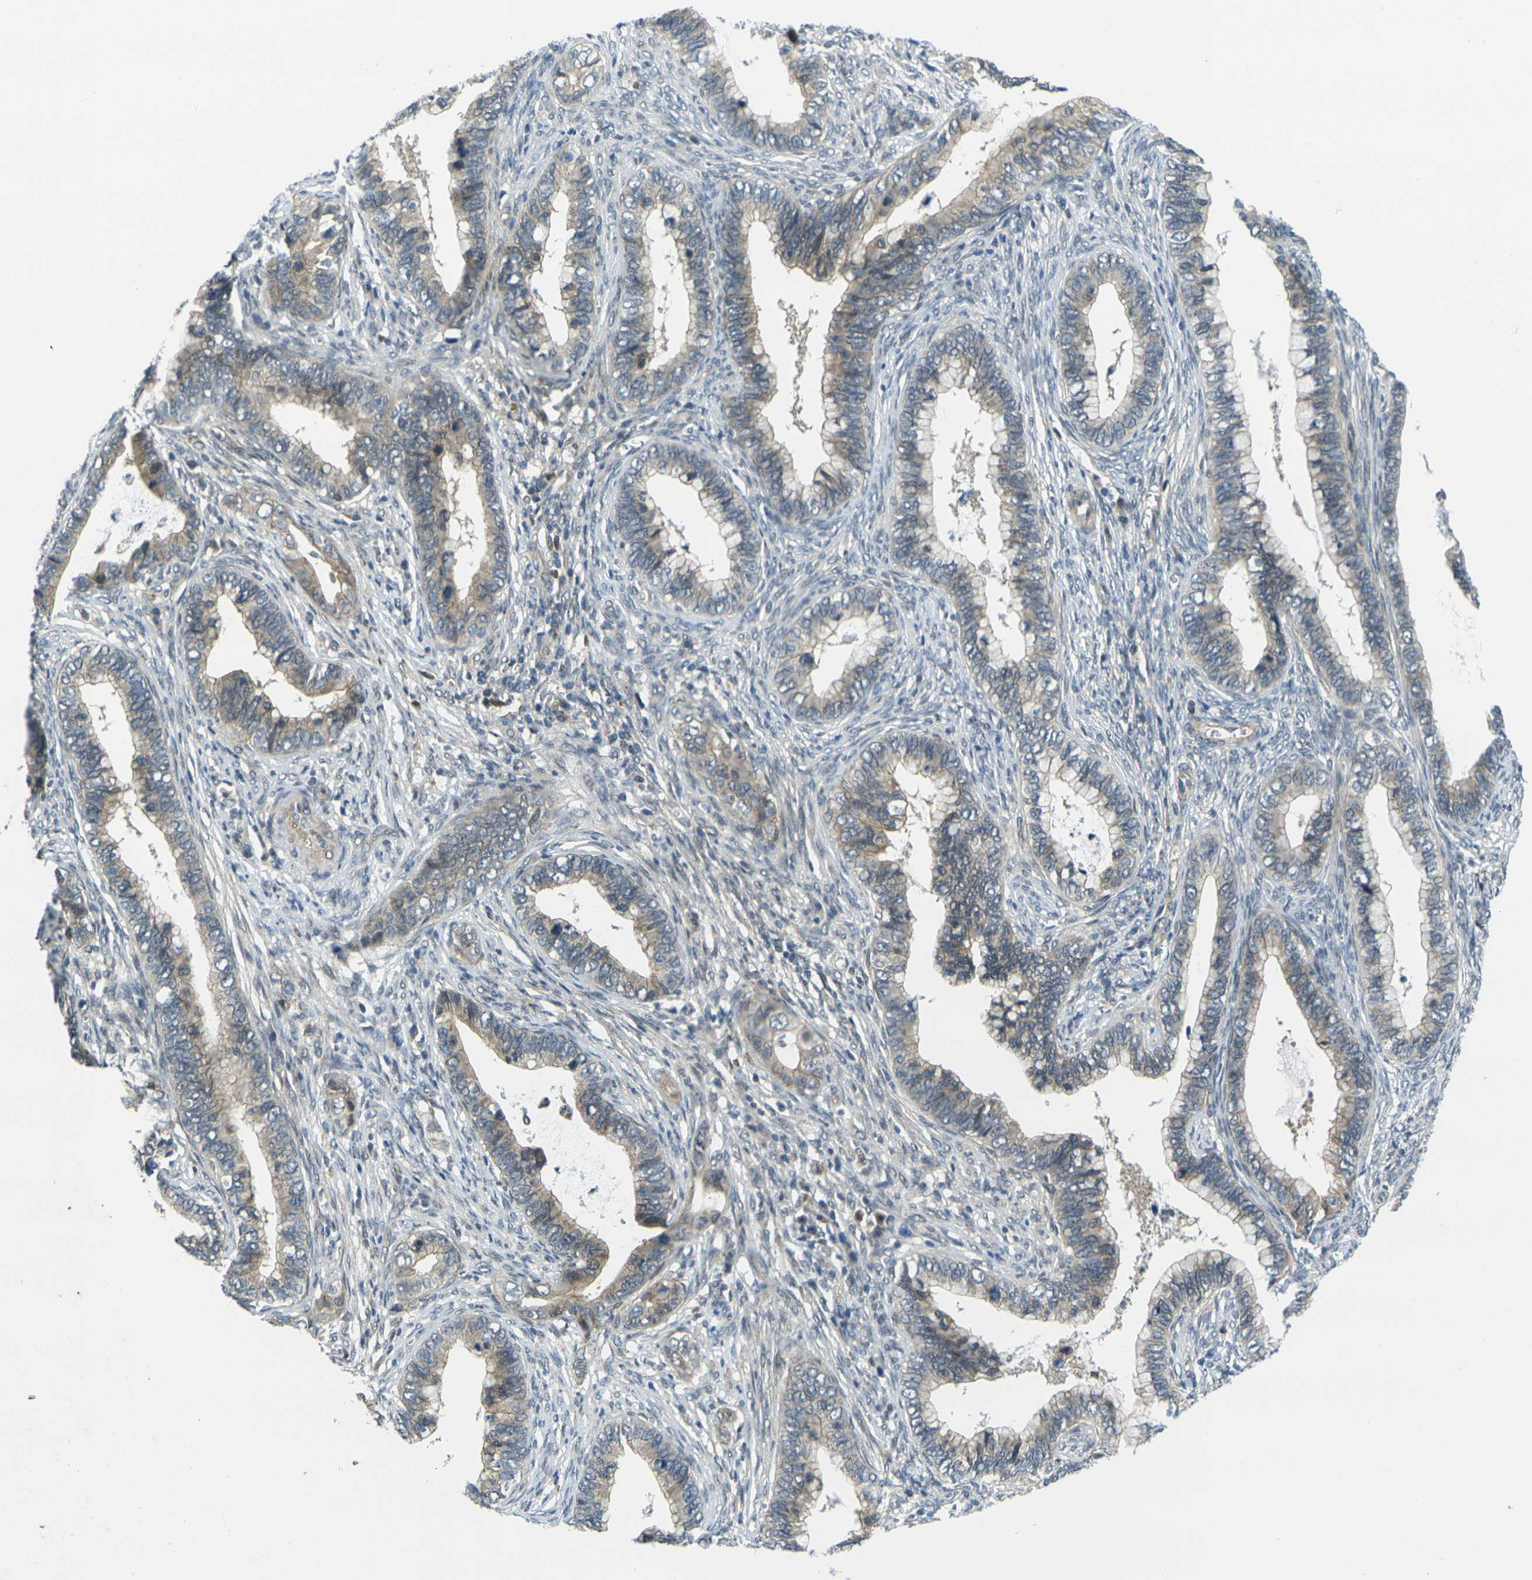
{"staining": {"intensity": "weak", "quantity": ">75%", "location": "cytoplasmic/membranous"}, "tissue": "cervical cancer", "cell_type": "Tumor cells", "image_type": "cancer", "snomed": [{"axis": "morphology", "description": "Adenocarcinoma, NOS"}, {"axis": "topography", "description": "Cervix"}], "caption": "Immunohistochemical staining of human cervical adenocarcinoma displays low levels of weak cytoplasmic/membranous protein positivity in about >75% of tumor cells.", "gene": "KCTD10", "patient": {"sex": "female", "age": 44}}